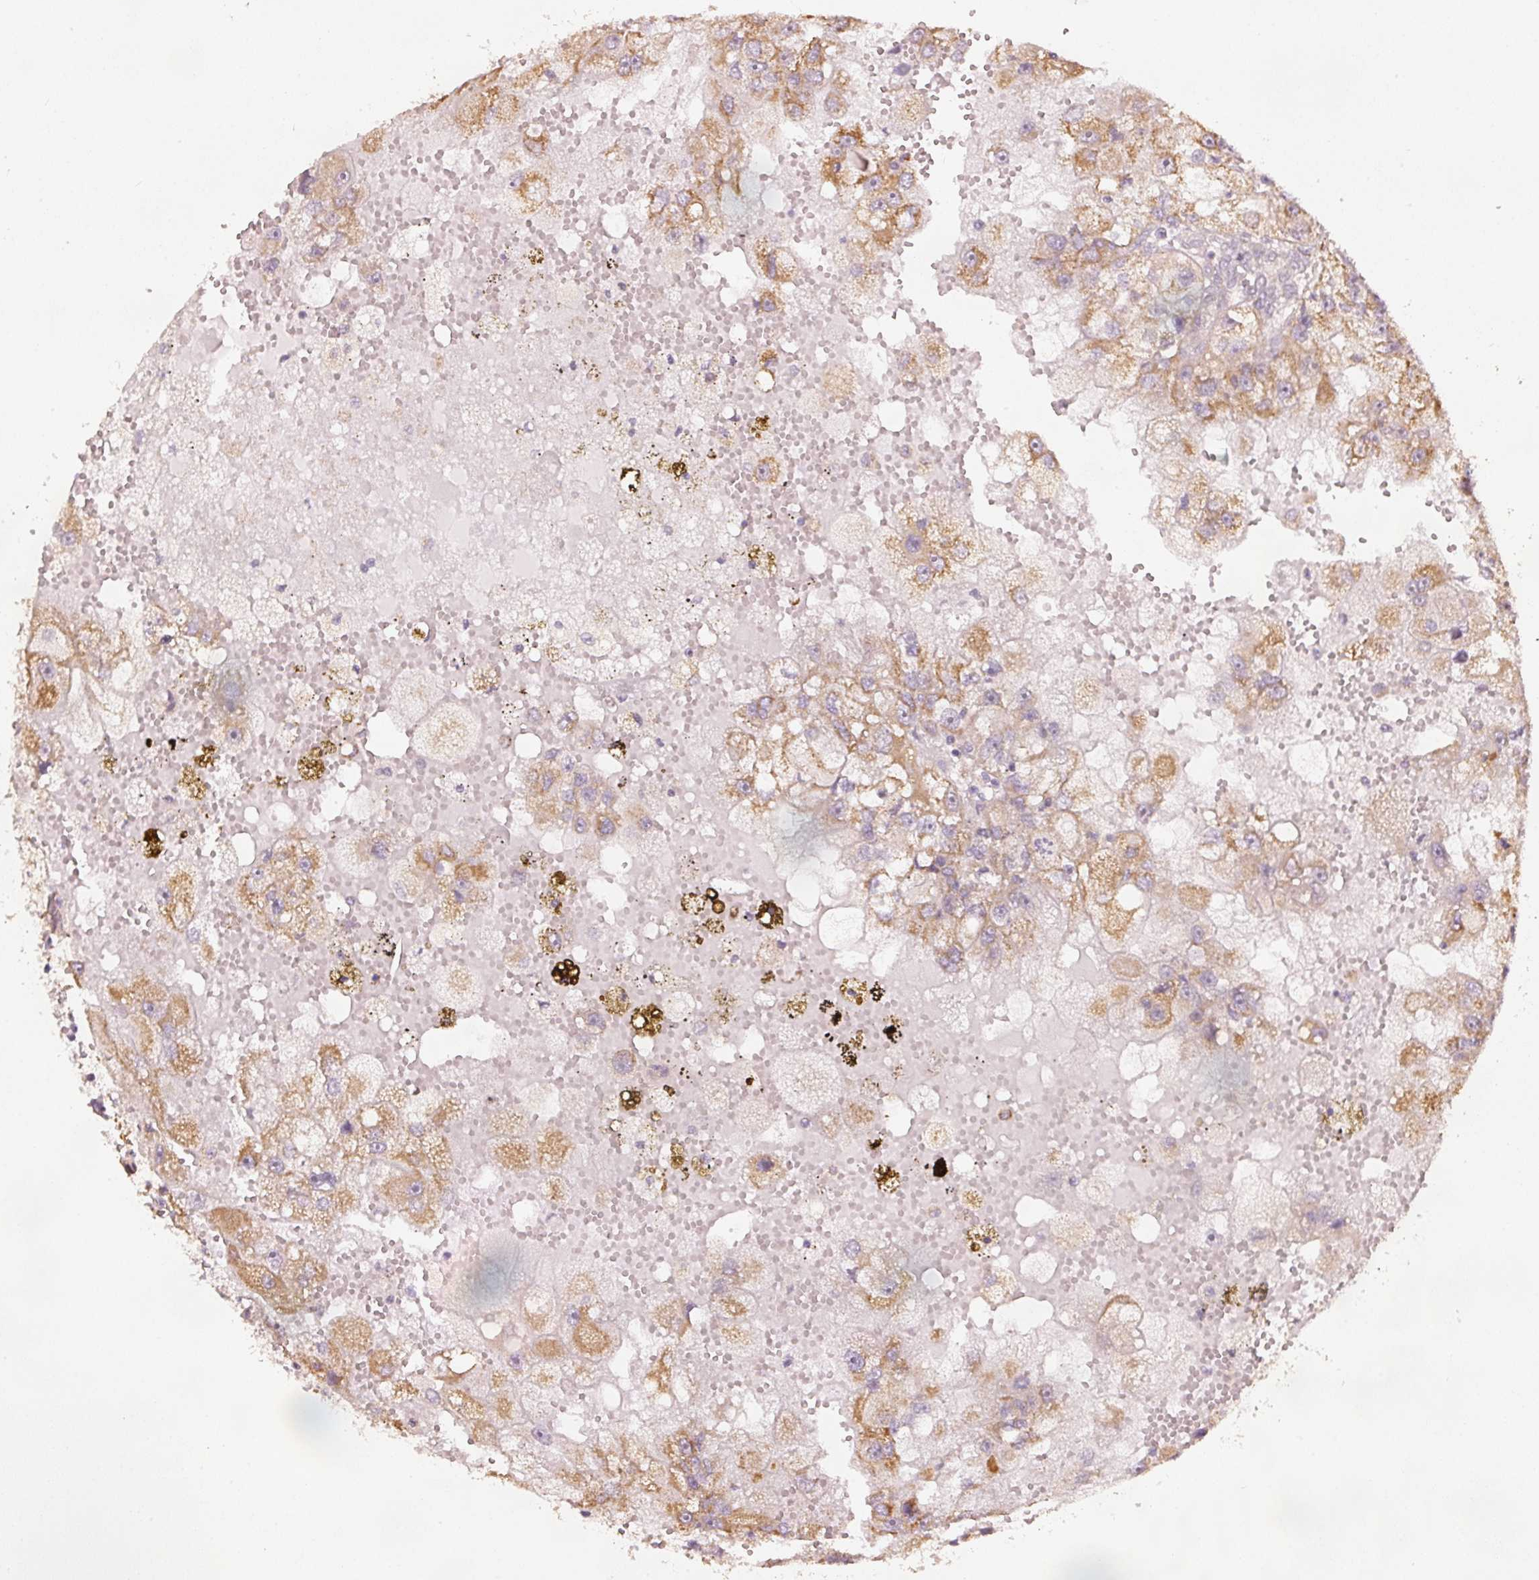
{"staining": {"intensity": "moderate", "quantity": ">75%", "location": "cytoplasmic/membranous"}, "tissue": "renal cancer", "cell_type": "Tumor cells", "image_type": "cancer", "snomed": [{"axis": "morphology", "description": "Adenocarcinoma, NOS"}, {"axis": "topography", "description": "Kidney"}], "caption": "Human renal cancer (adenocarcinoma) stained for a protein (brown) demonstrates moderate cytoplasmic/membranous positive expression in about >75% of tumor cells.", "gene": "RAB35", "patient": {"sex": "male", "age": 63}}